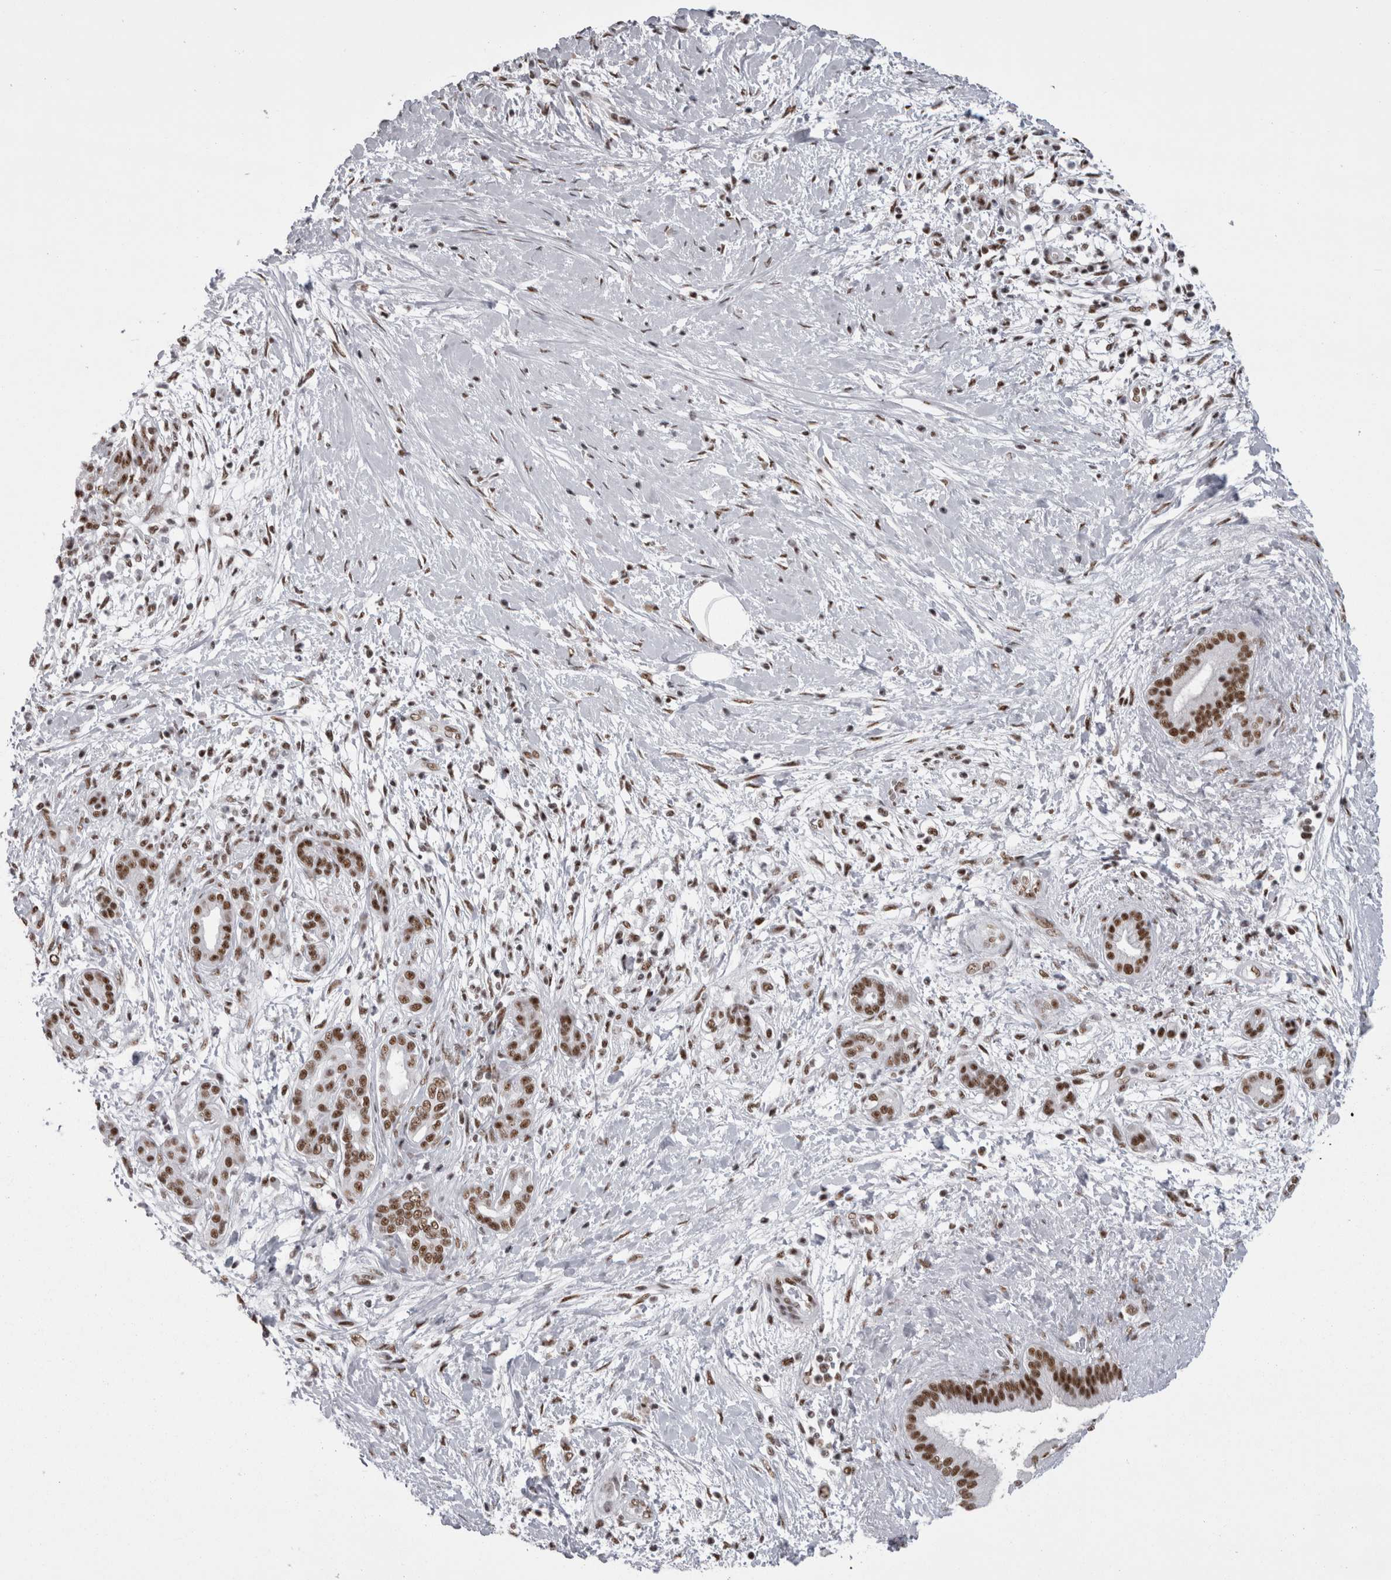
{"staining": {"intensity": "moderate", "quantity": ">75%", "location": "nuclear"}, "tissue": "pancreatic cancer", "cell_type": "Tumor cells", "image_type": "cancer", "snomed": [{"axis": "morphology", "description": "Adenocarcinoma, NOS"}, {"axis": "topography", "description": "Pancreas"}], "caption": "IHC of human pancreatic cancer (adenocarcinoma) displays medium levels of moderate nuclear positivity in approximately >75% of tumor cells.", "gene": "SNRNP40", "patient": {"sex": "male", "age": 58}}